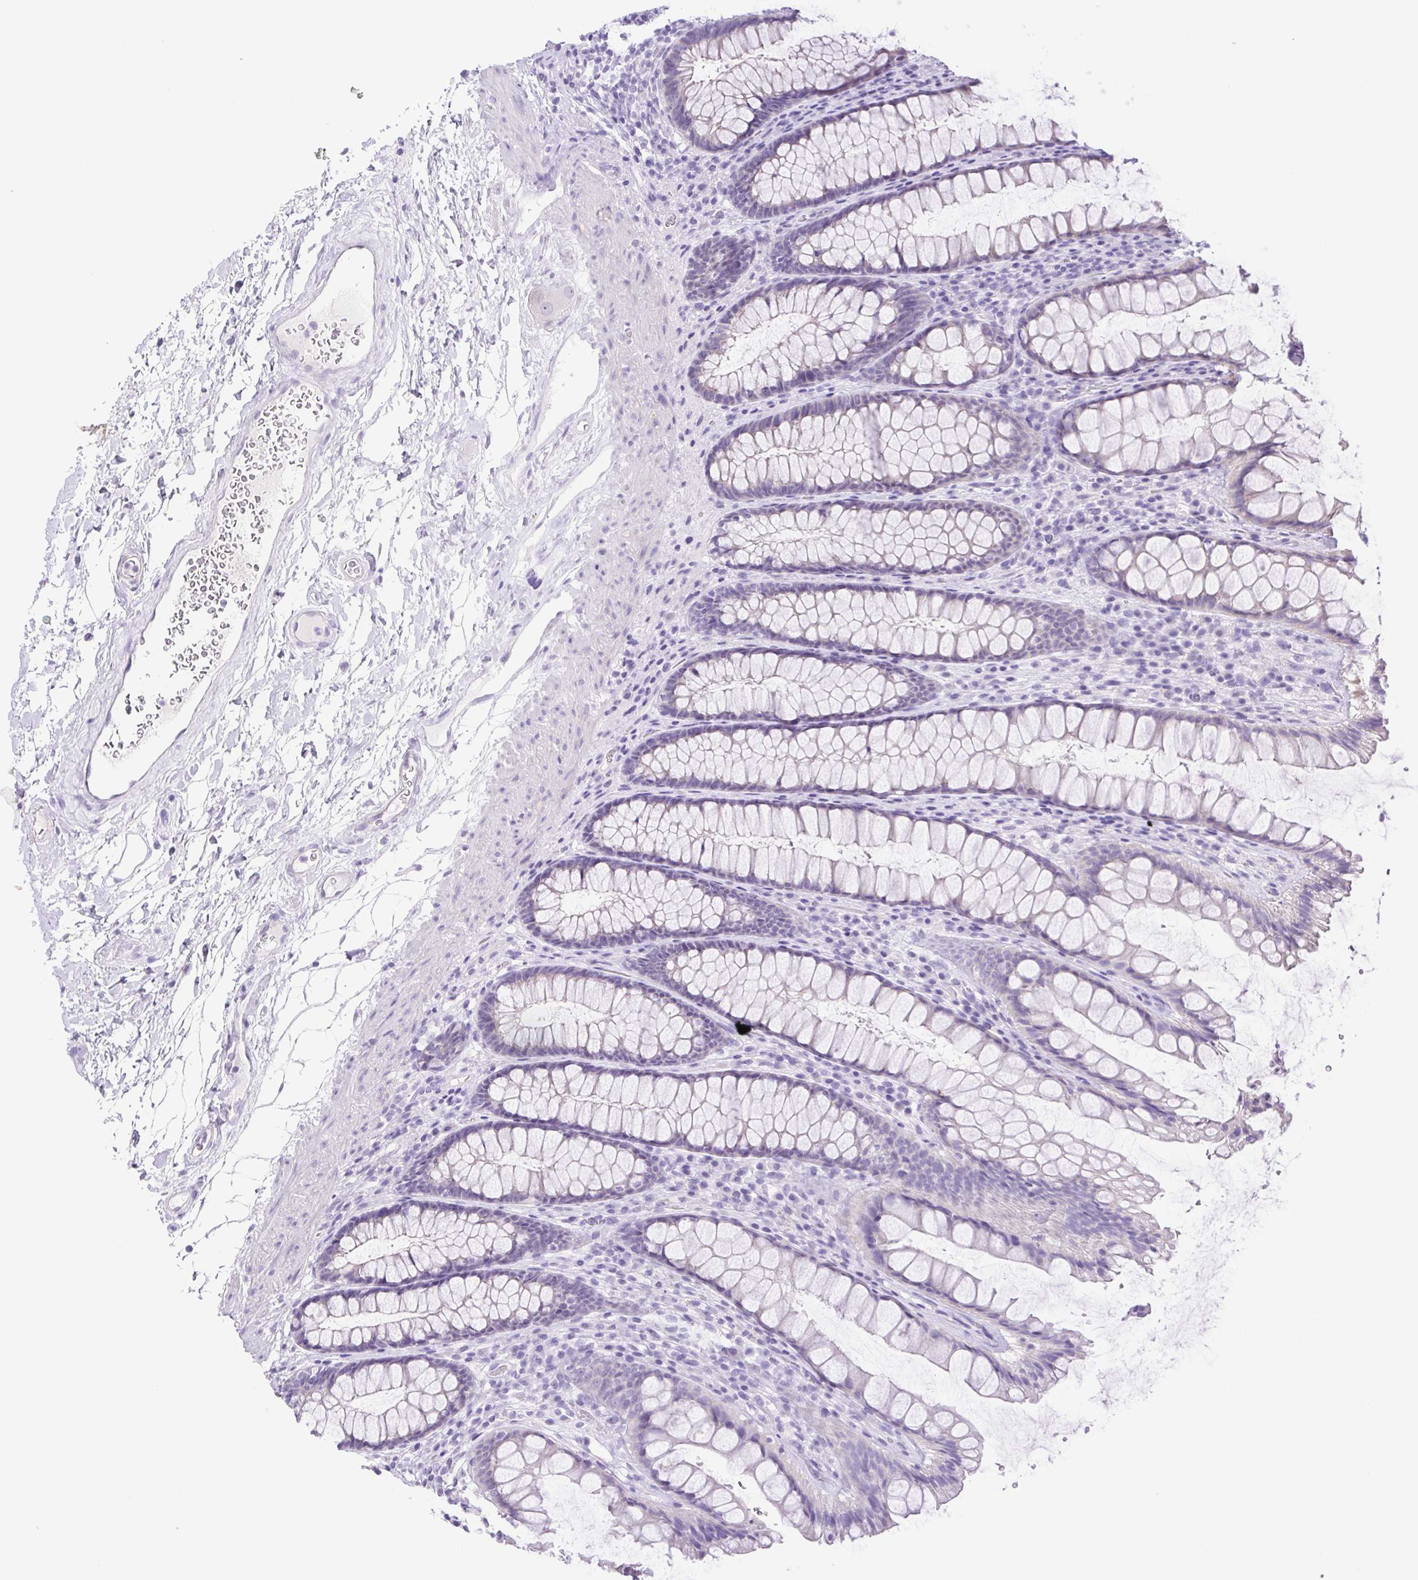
{"staining": {"intensity": "negative", "quantity": "none", "location": "none"}, "tissue": "rectum", "cell_type": "Glandular cells", "image_type": "normal", "snomed": [{"axis": "morphology", "description": "Normal tissue, NOS"}, {"axis": "topography", "description": "Rectum"}], "caption": "This photomicrograph is of normal rectum stained with immunohistochemistry to label a protein in brown with the nuclei are counter-stained blue. There is no staining in glandular cells. (DAB (3,3'-diaminobenzidine) immunohistochemistry visualized using brightfield microscopy, high magnification).", "gene": "CDSN", "patient": {"sex": "male", "age": 72}}